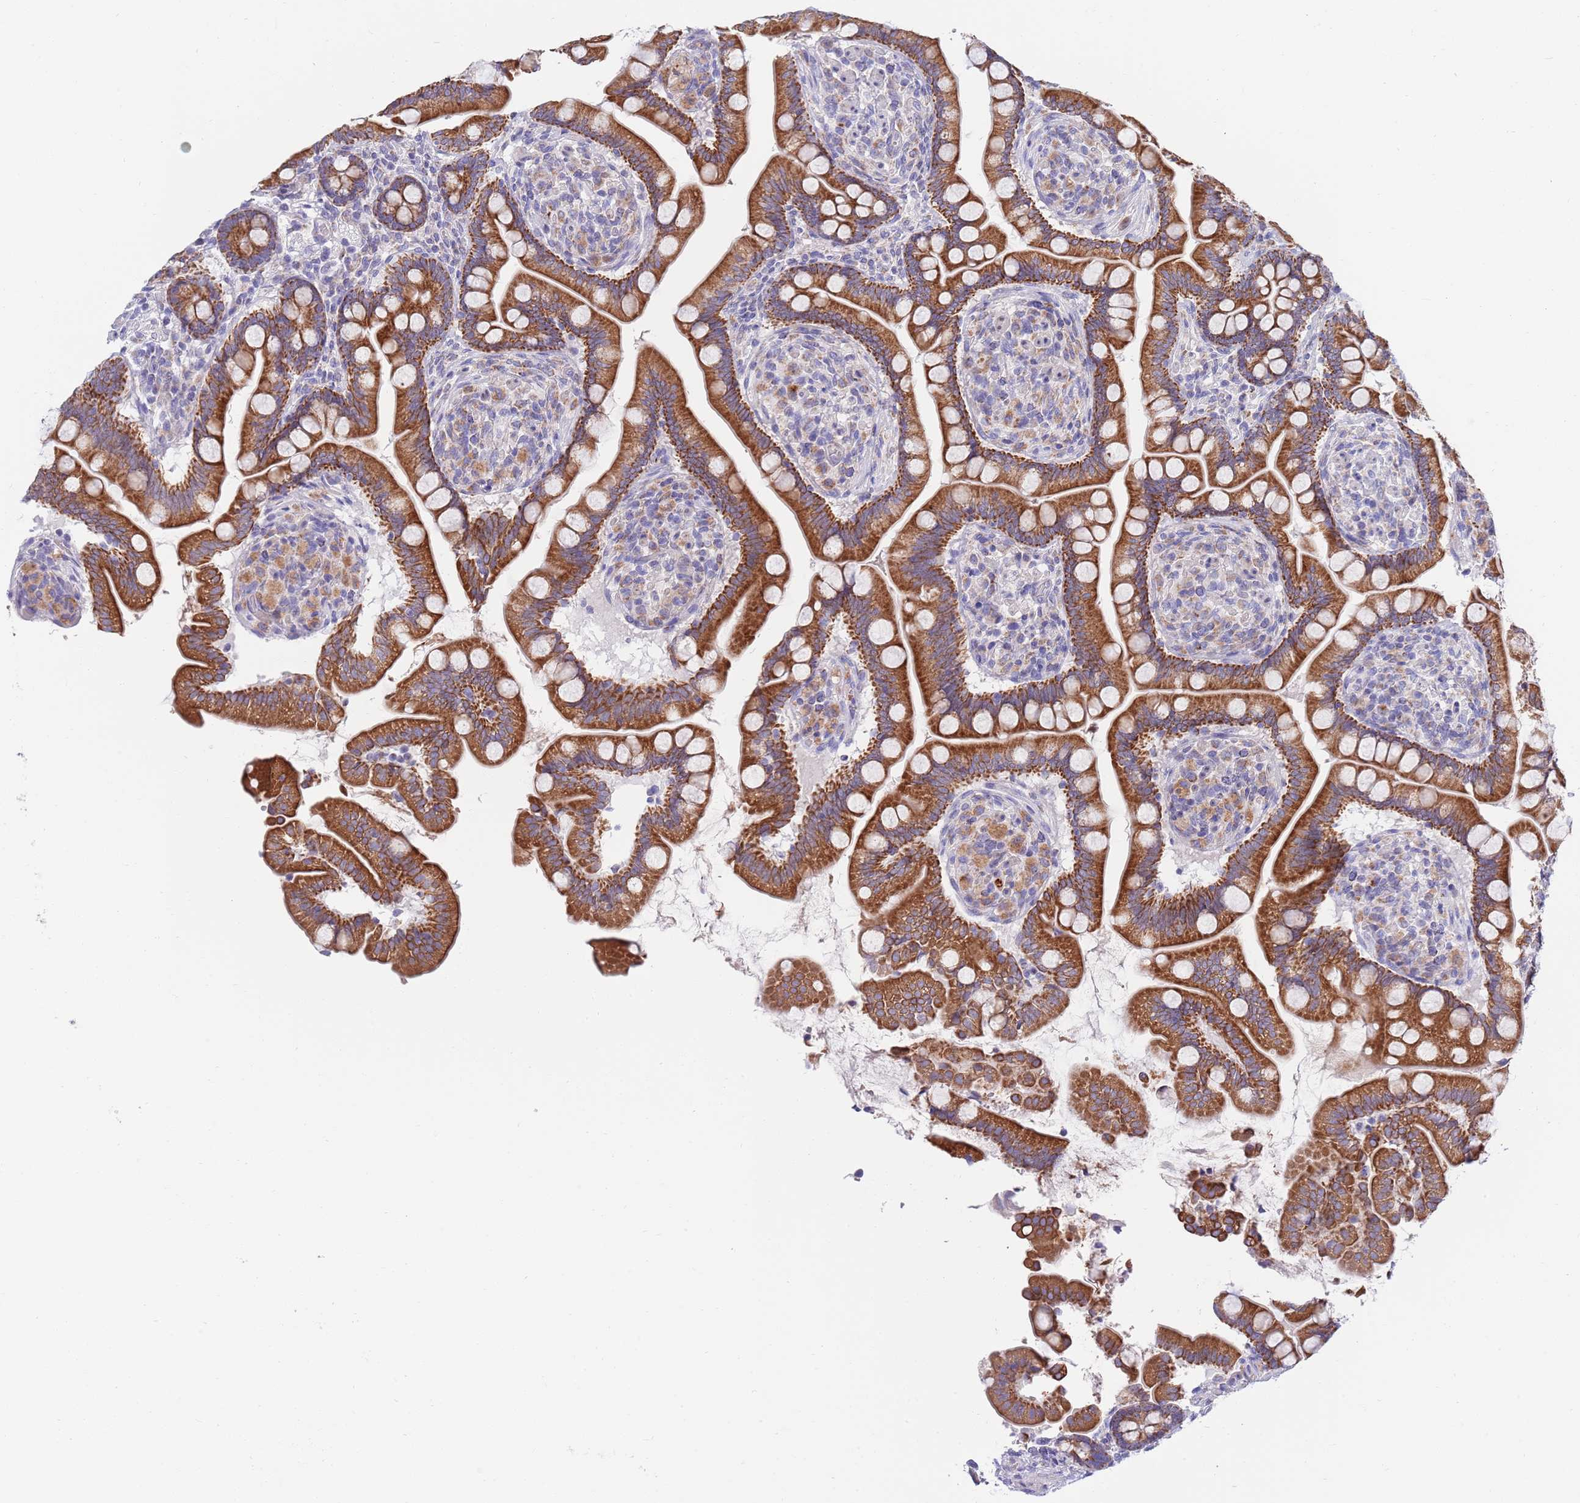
{"staining": {"intensity": "strong", "quantity": ">75%", "location": "cytoplasmic/membranous"}, "tissue": "small intestine", "cell_type": "Glandular cells", "image_type": "normal", "snomed": [{"axis": "morphology", "description": "Normal tissue, NOS"}, {"axis": "topography", "description": "Small intestine"}], "caption": "High-magnification brightfield microscopy of unremarkable small intestine stained with DAB (brown) and counterstained with hematoxylin (blue). glandular cells exhibit strong cytoplasmic/membranous staining is present in approximately>75% of cells. The staining was performed using DAB (3,3'-diaminobenzidine) to visualize the protein expression in brown, while the nuclei were stained in blue with hematoxylin (Magnification: 20x).", "gene": "EMC8", "patient": {"sex": "female", "age": 64}}